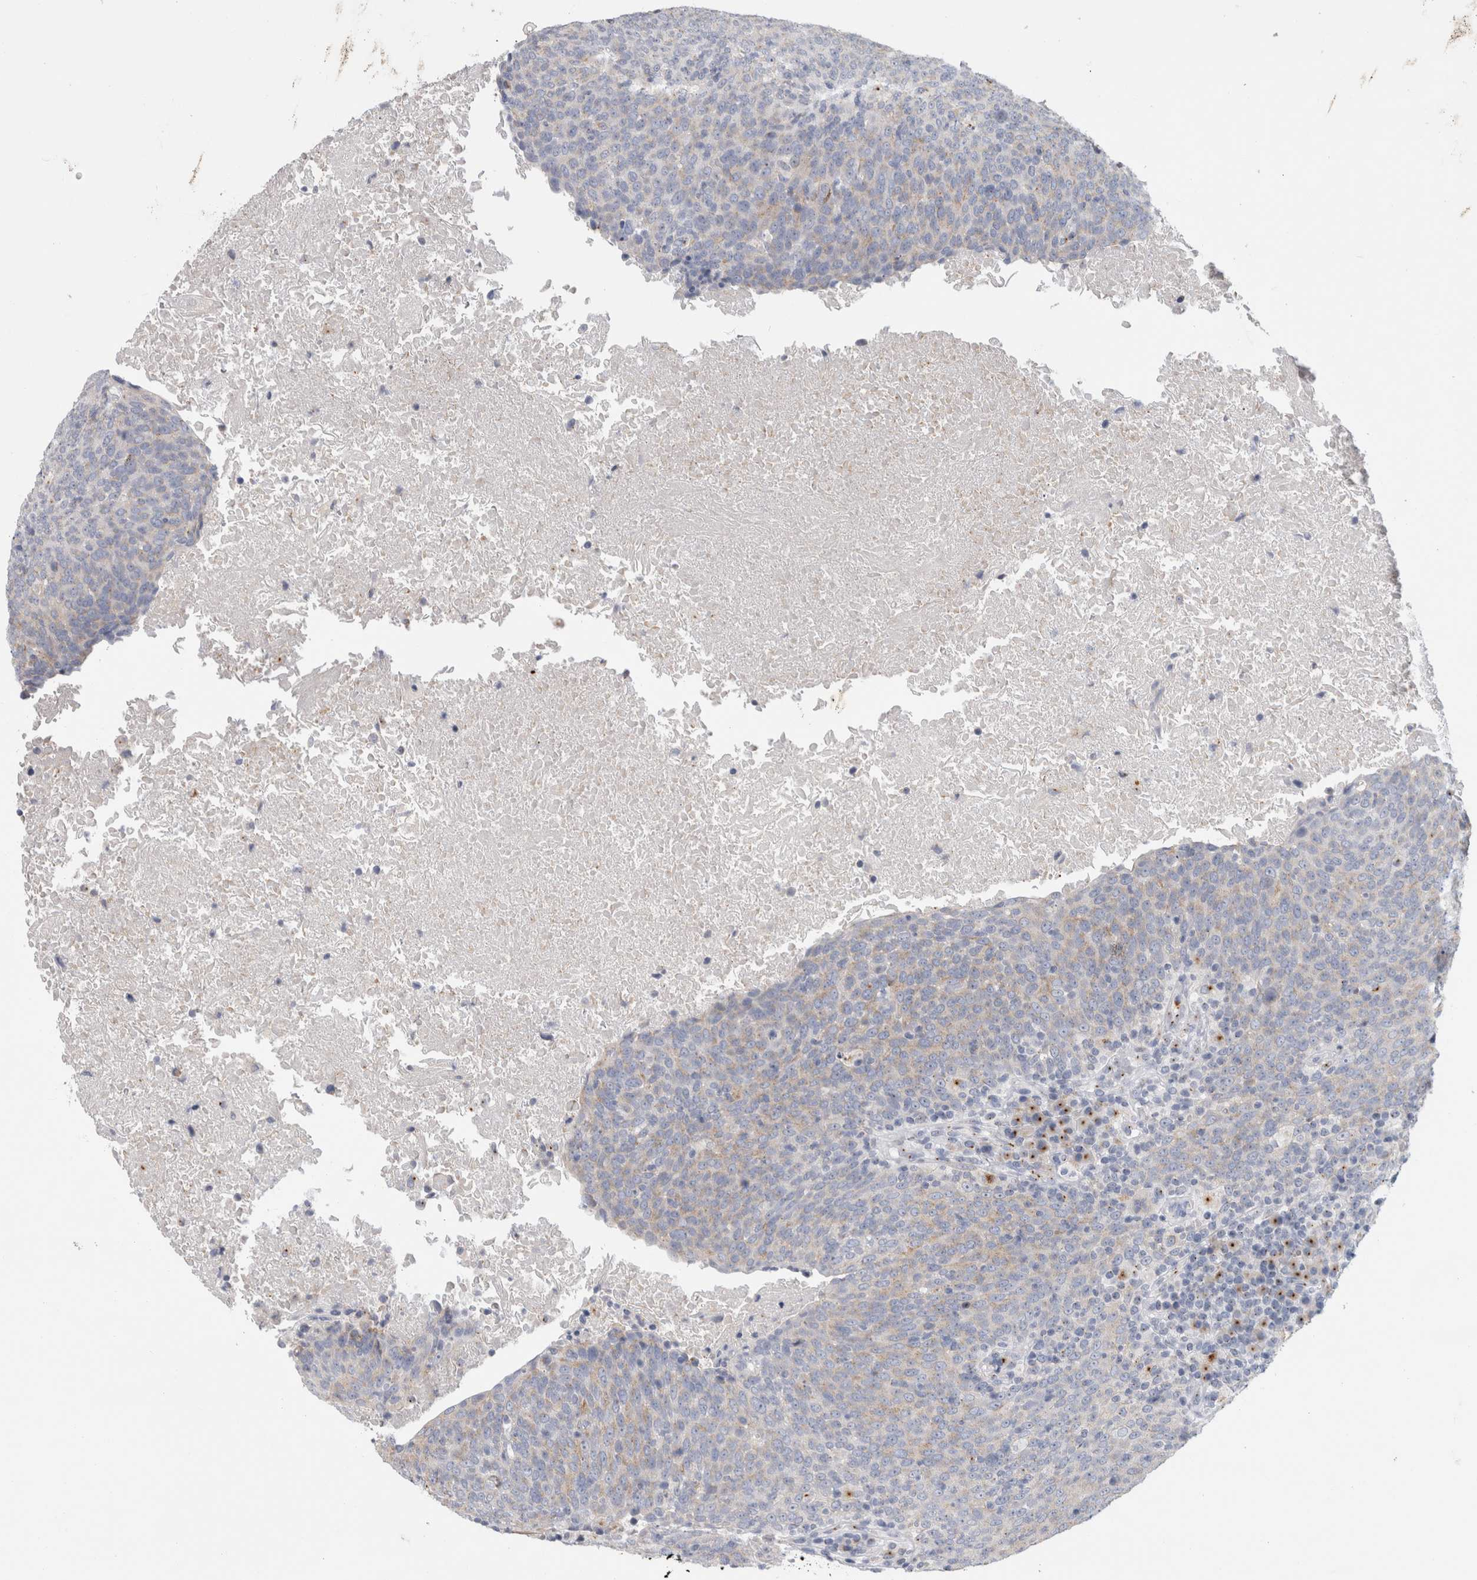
{"staining": {"intensity": "negative", "quantity": "none", "location": "none"}, "tissue": "head and neck cancer", "cell_type": "Tumor cells", "image_type": "cancer", "snomed": [{"axis": "morphology", "description": "Squamous cell carcinoma, NOS"}, {"axis": "morphology", "description": "Squamous cell carcinoma, metastatic, NOS"}, {"axis": "topography", "description": "Lymph node"}, {"axis": "topography", "description": "Head-Neck"}], "caption": "High magnification brightfield microscopy of head and neck squamous cell carcinoma stained with DAB (brown) and counterstained with hematoxylin (blue): tumor cells show no significant expression.", "gene": "AKAP9", "patient": {"sex": "male", "age": 62}}